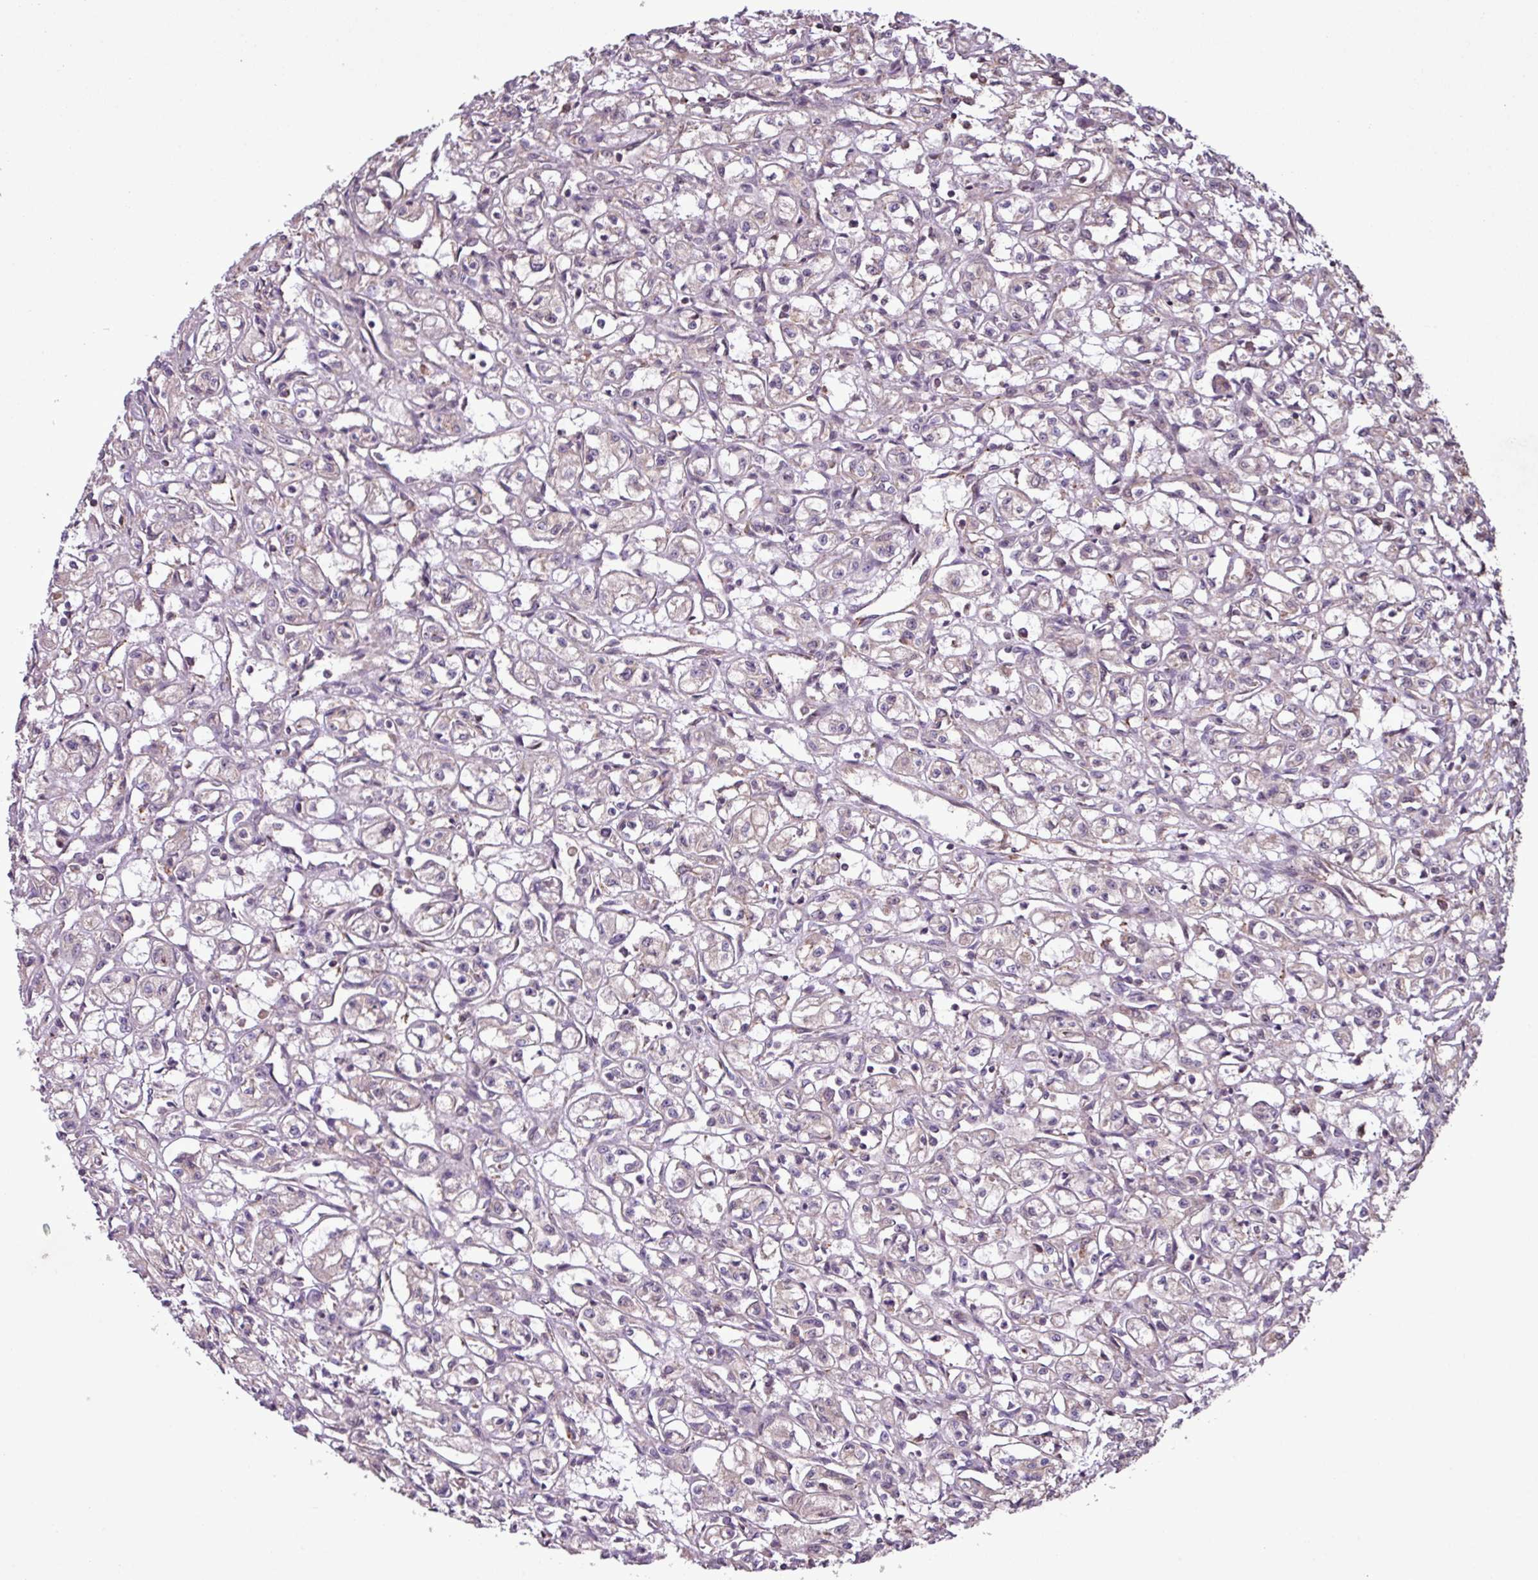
{"staining": {"intensity": "weak", "quantity": "<25%", "location": "cytoplasmic/membranous"}, "tissue": "renal cancer", "cell_type": "Tumor cells", "image_type": "cancer", "snomed": [{"axis": "morphology", "description": "Adenocarcinoma, NOS"}, {"axis": "topography", "description": "Kidney"}], "caption": "Protein analysis of renal cancer (adenocarcinoma) displays no significant staining in tumor cells.", "gene": "MEGF6", "patient": {"sex": "male", "age": 56}}